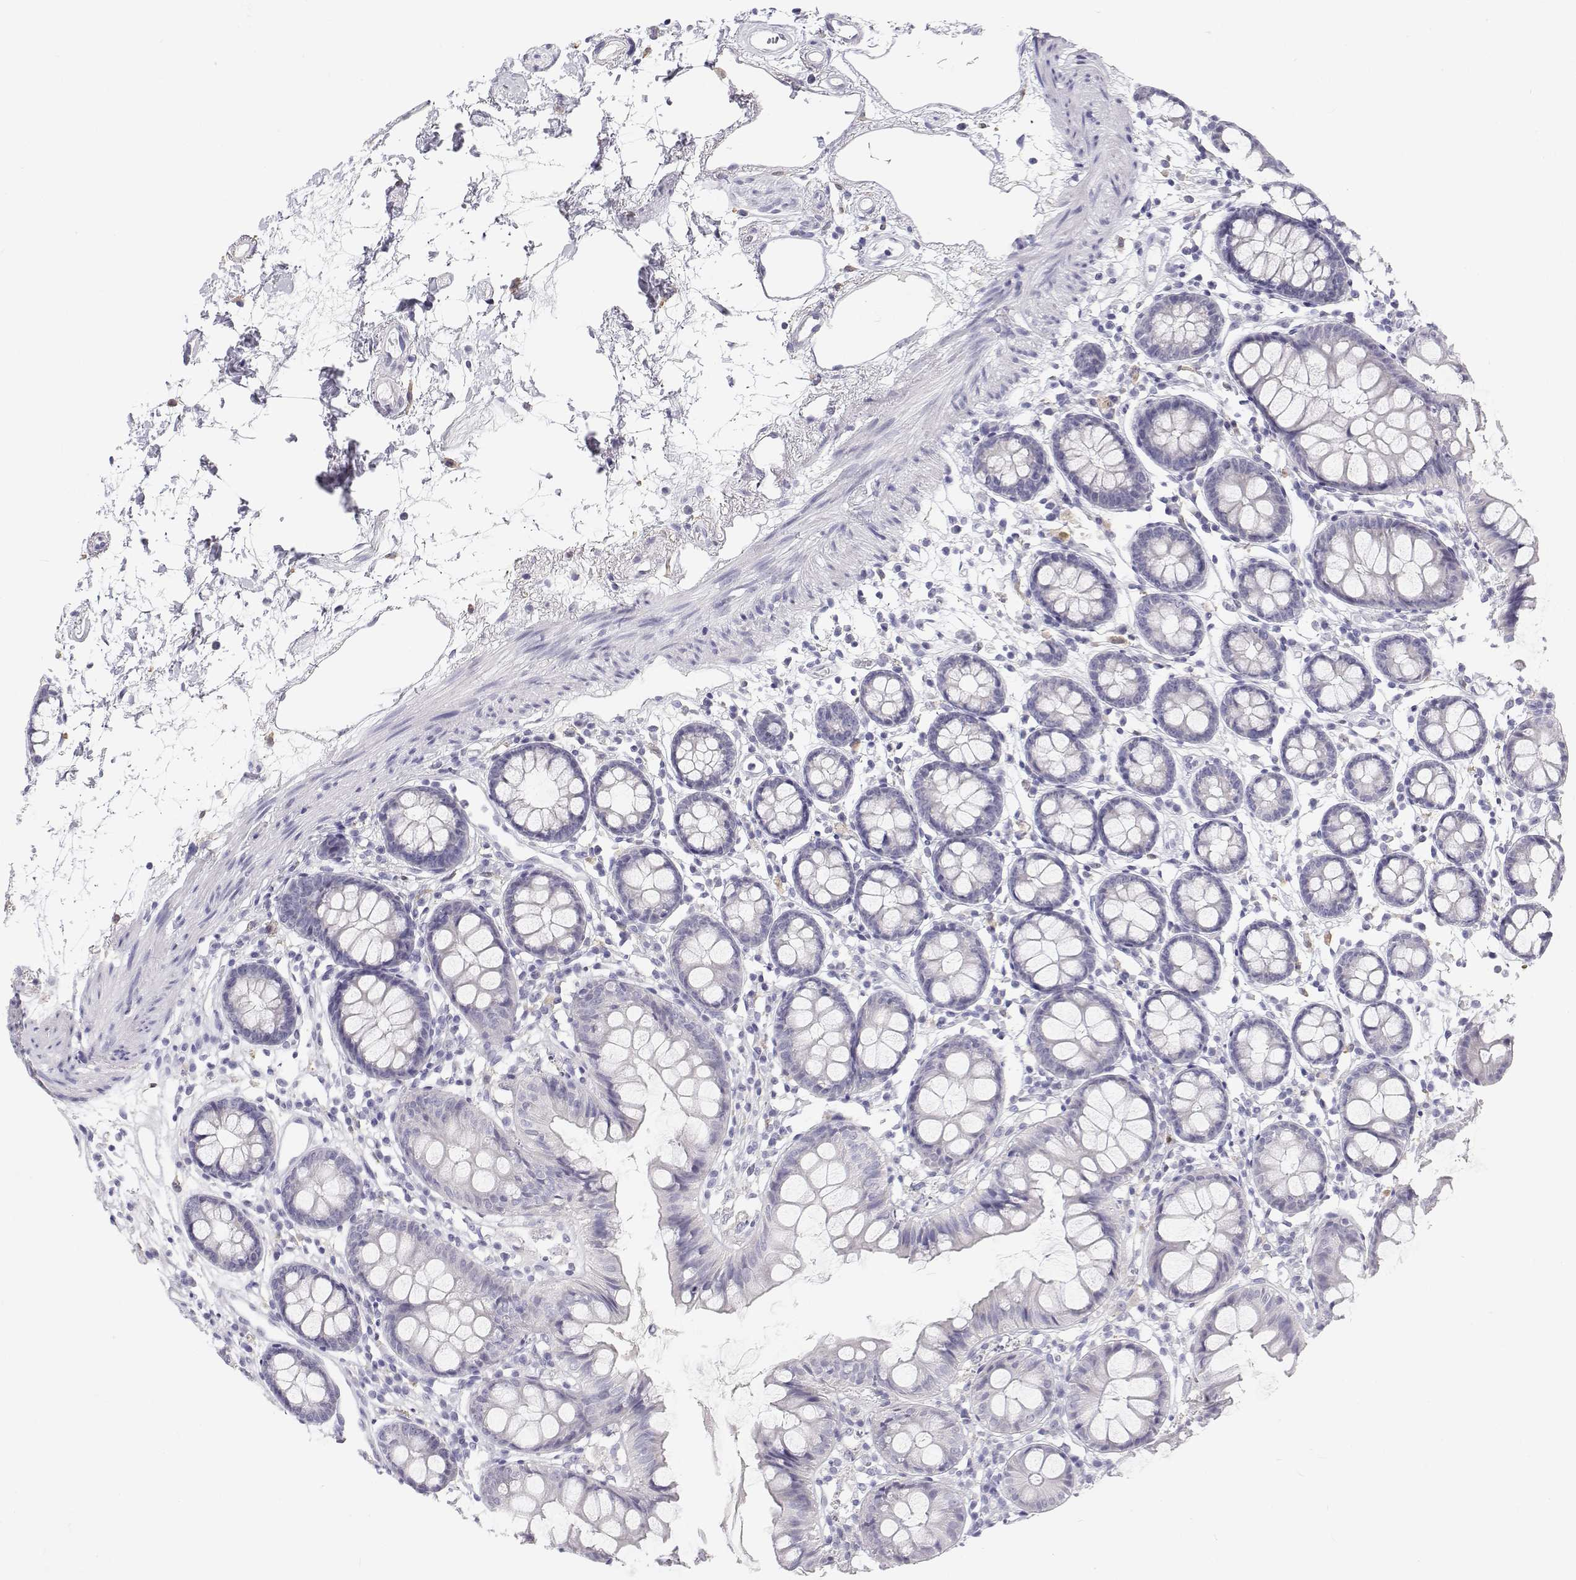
{"staining": {"intensity": "negative", "quantity": "none", "location": "none"}, "tissue": "colon", "cell_type": "Endothelial cells", "image_type": "normal", "snomed": [{"axis": "morphology", "description": "Normal tissue, NOS"}, {"axis": "topography", "description": "Colon"}], "caption": "Photomicrograph shows no protein expression in endothelial cells of unremarkable colon. (DAB immunohistochemistry, high magnification).", "gene": "TTN", "patient": {"sex": "female", "age": 84}}